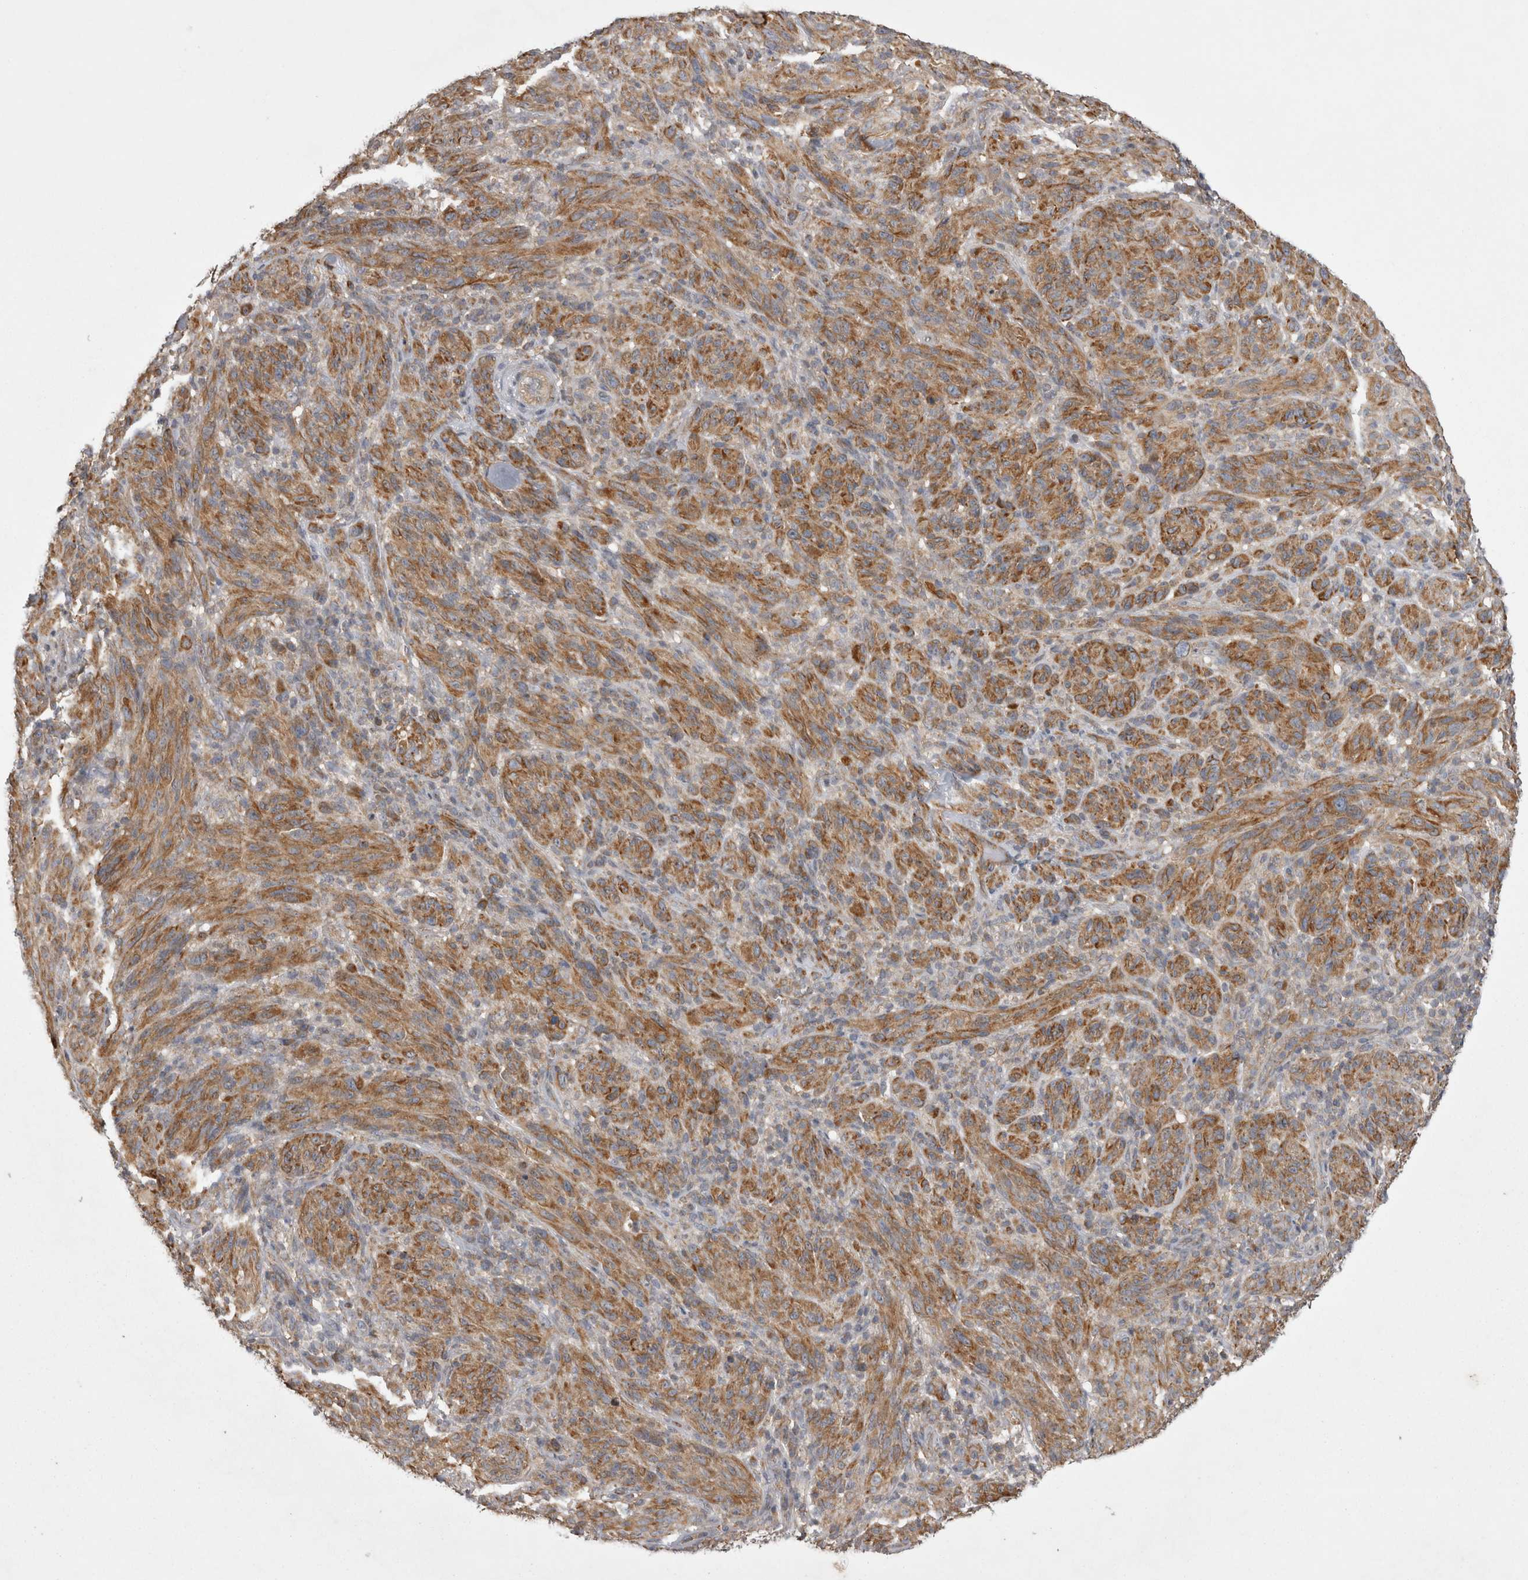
{"staining": {"intensity": "moderate", "quantity": ">75%", "location": "cytoplasmic/membranous"}, "tissue": "melanoma", "cell_type": "Tumor cells", "image_type": "cancer", "snomed": [{"axis": "morphology", "description": "Malignant melanoma, NOS"}, {"axis": "topography", "description": "Skin of head"}], "caption": "Immunohistochemistry (IHC) image of human melanoma stained for a protein (brown), which displays medium levels of moderate cytoplasmic/membranous positivity in about >75% of tumor cells.", "gene": "TSPOAP1", "patient": {"sex": "male", "age": 96}}